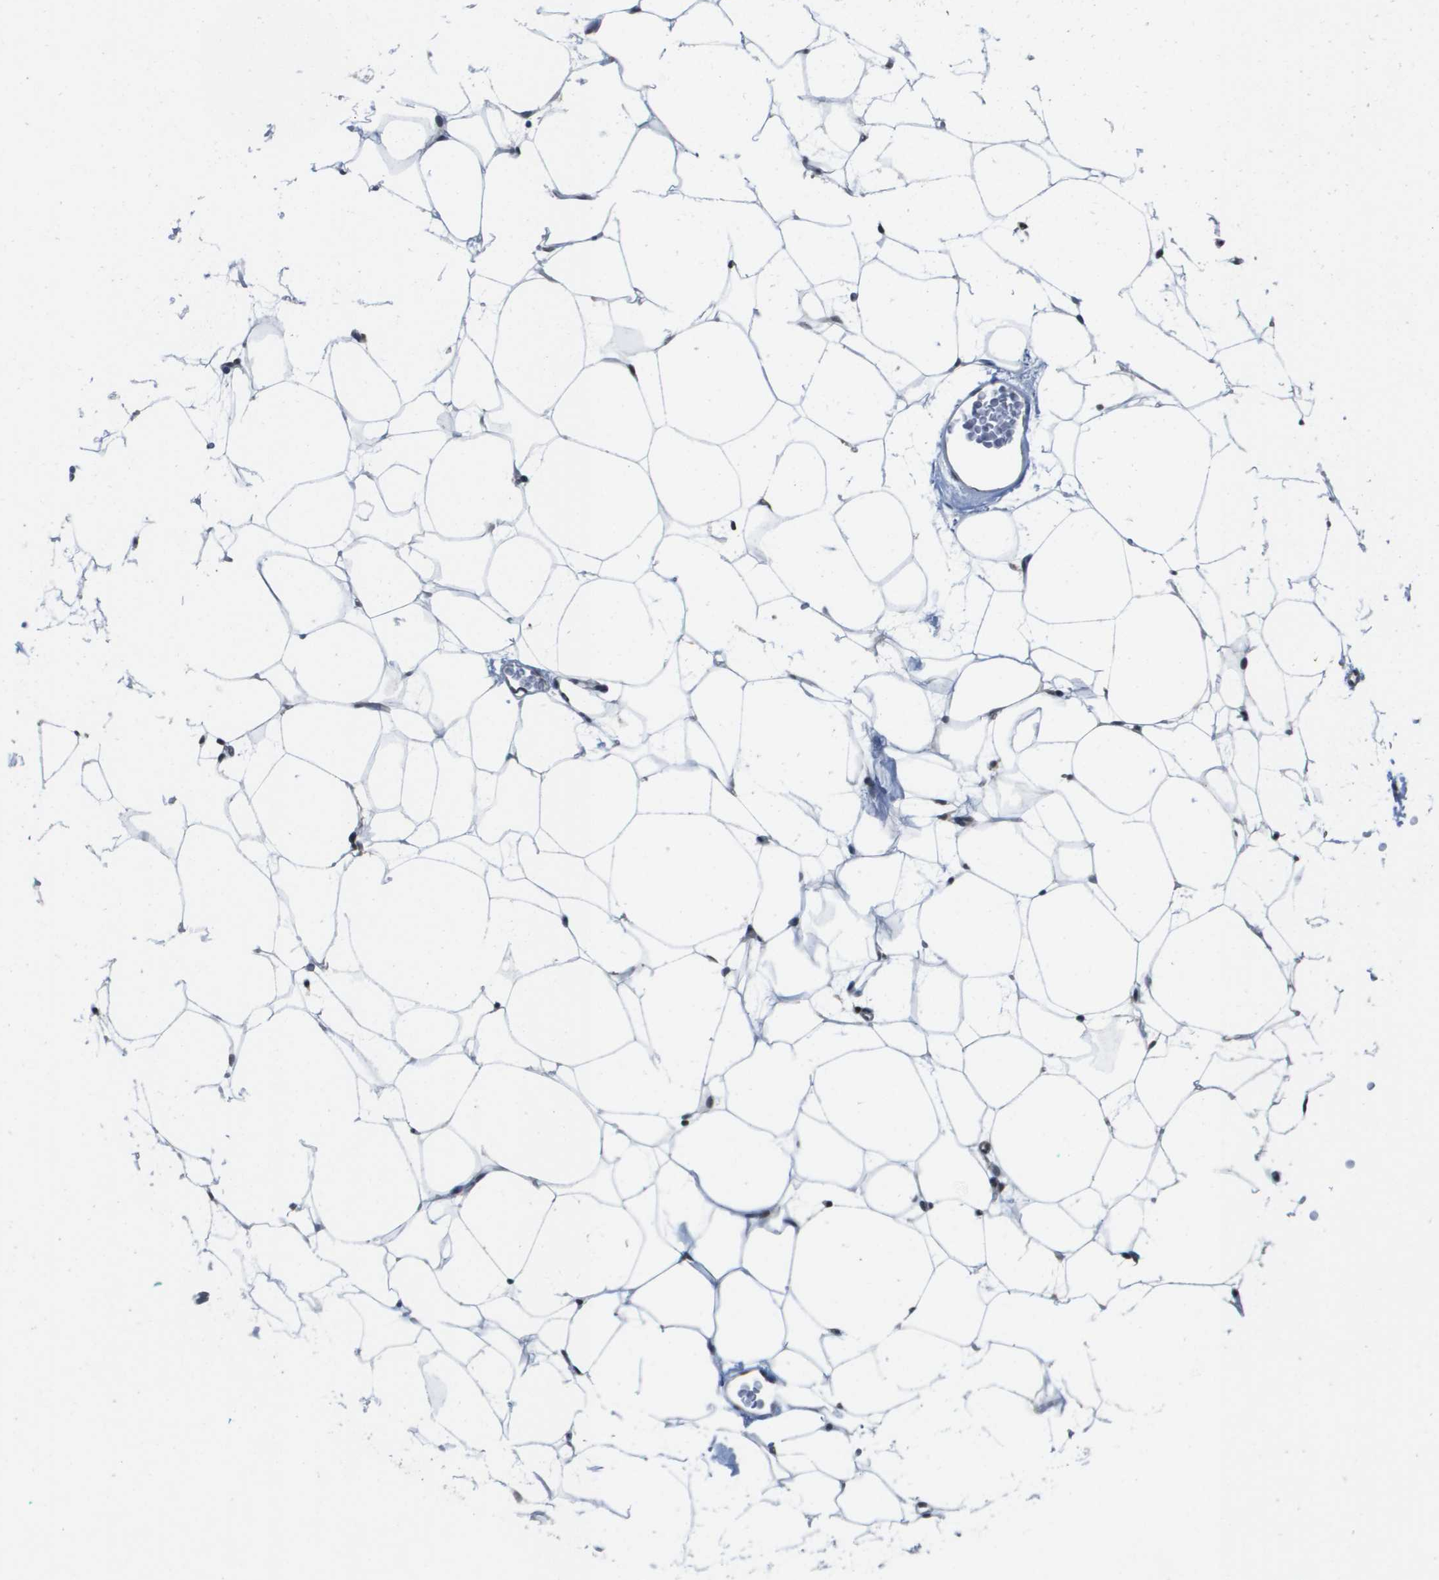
{"staining": {"intensity": "moderate", "quantity": "<25%", "location": "nuclear"}, "tissue": "adipose tissue", "cell_type": "Adipocytes", "image_type": "normal", "snomed": [{"axis": "morphology", "description": "Normal tissue, NOS"}, {"axis": "topography", "description": "Breast"}, {"axis": "topography", "description": "Soft tissue"}], "caption": "Immunohistochemistry image of benign adipose tissue: adipose tissue stained using IHC demonstrates low levels of moderate protein expression localized specifically in the nuclear of adipocytes, appearing as a nuclear brown color.", "gene": "ISY1", "patient": {"sex": "female", "age": 75}}